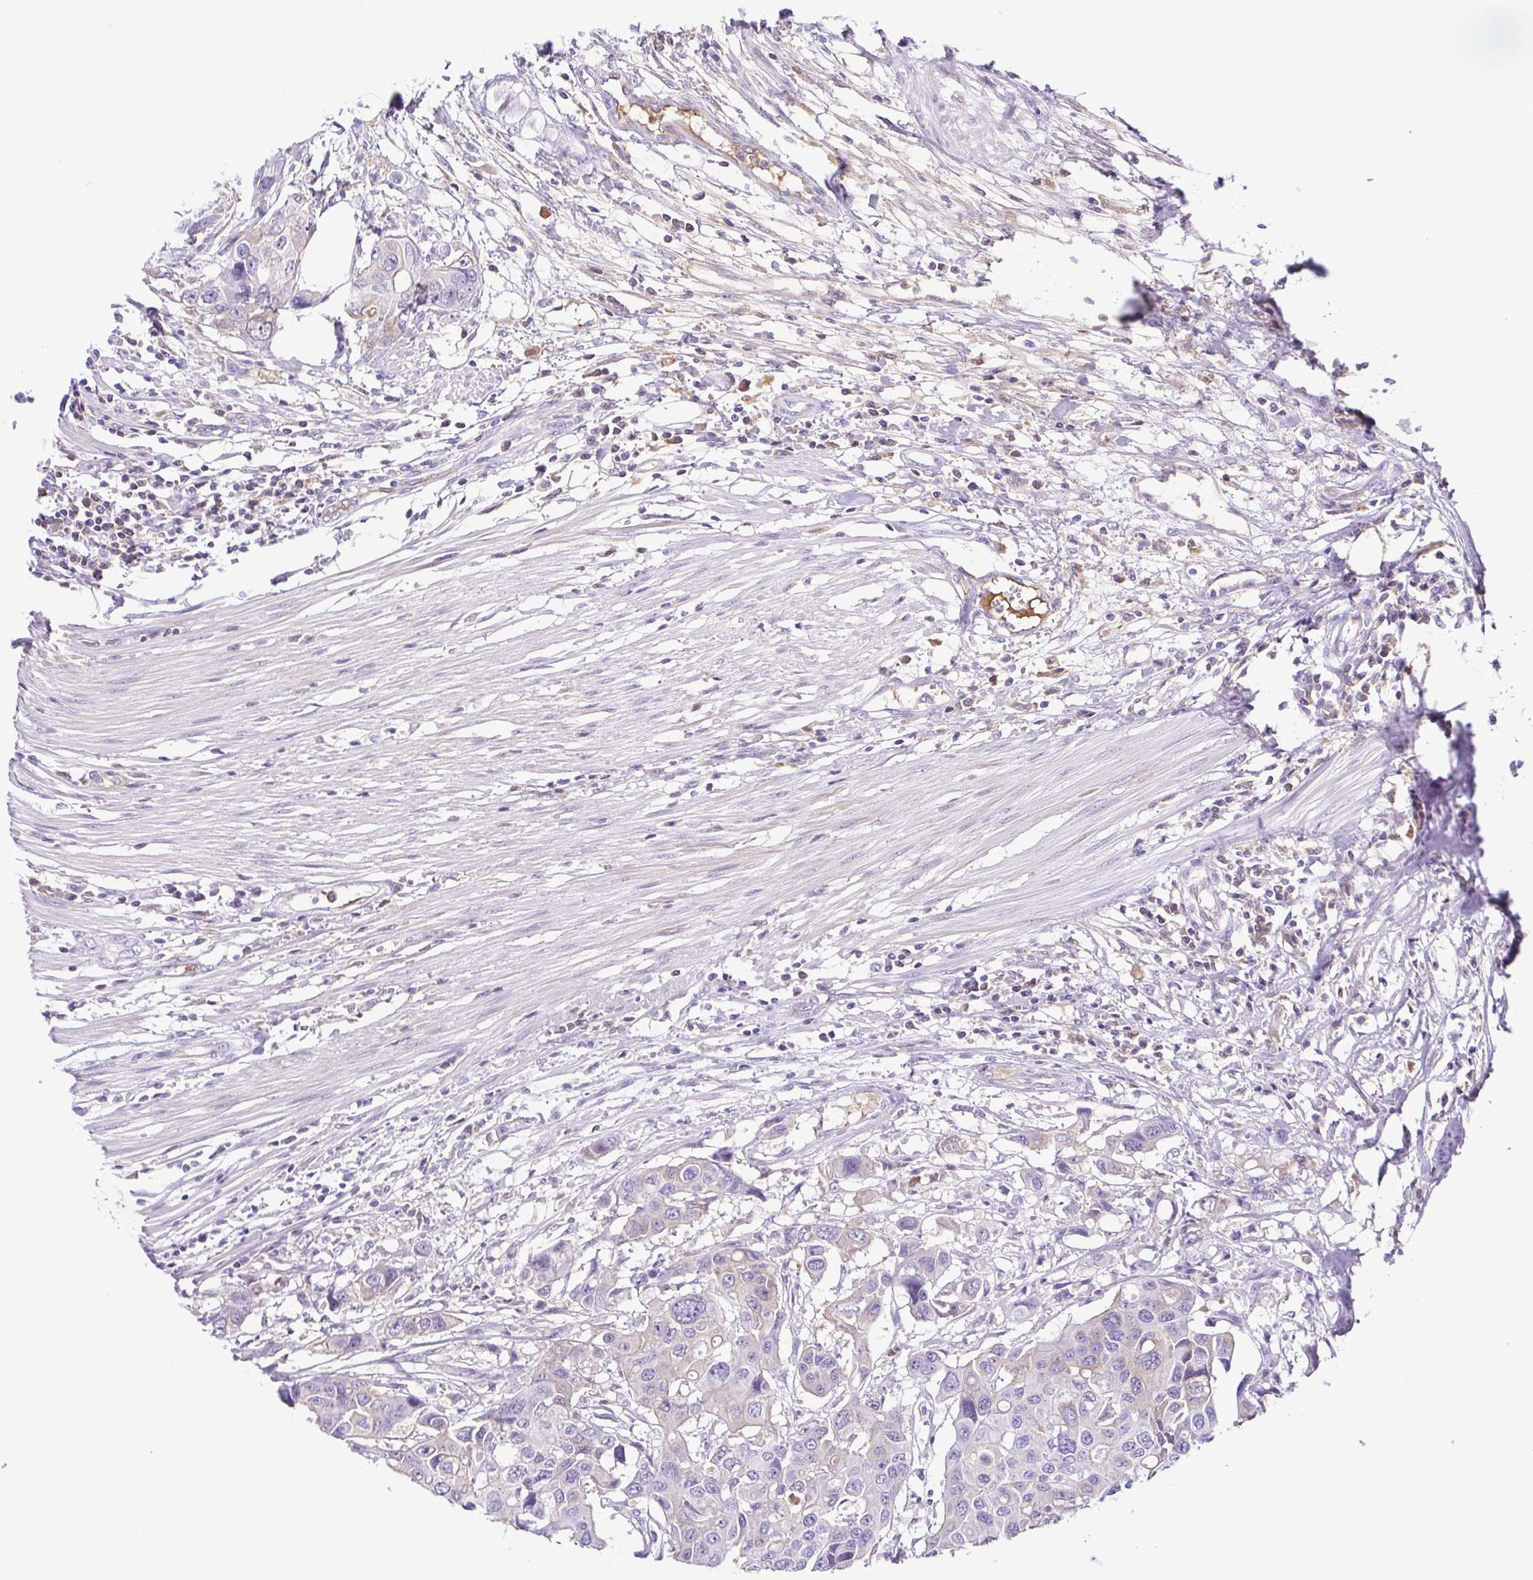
{"staining": {"intensity": "negative", "quantity": "none", "location": "none"}, "tissue": "colorectal cancer", "cell_type": "Tumor cells", "image_type": "cancer", "snomed": [{"axis": "morphology", "description": "Adenocarcinoma, NOS"}, {"axis": "topography", "description": "Colon"}], "caption": "IHC image of colorectal adenocarcinoma stained for a protein (brown), which reveals no staining in tumor cells.", "gene": "IGFL1", "patient": {"sex": "male", "age": 77}}